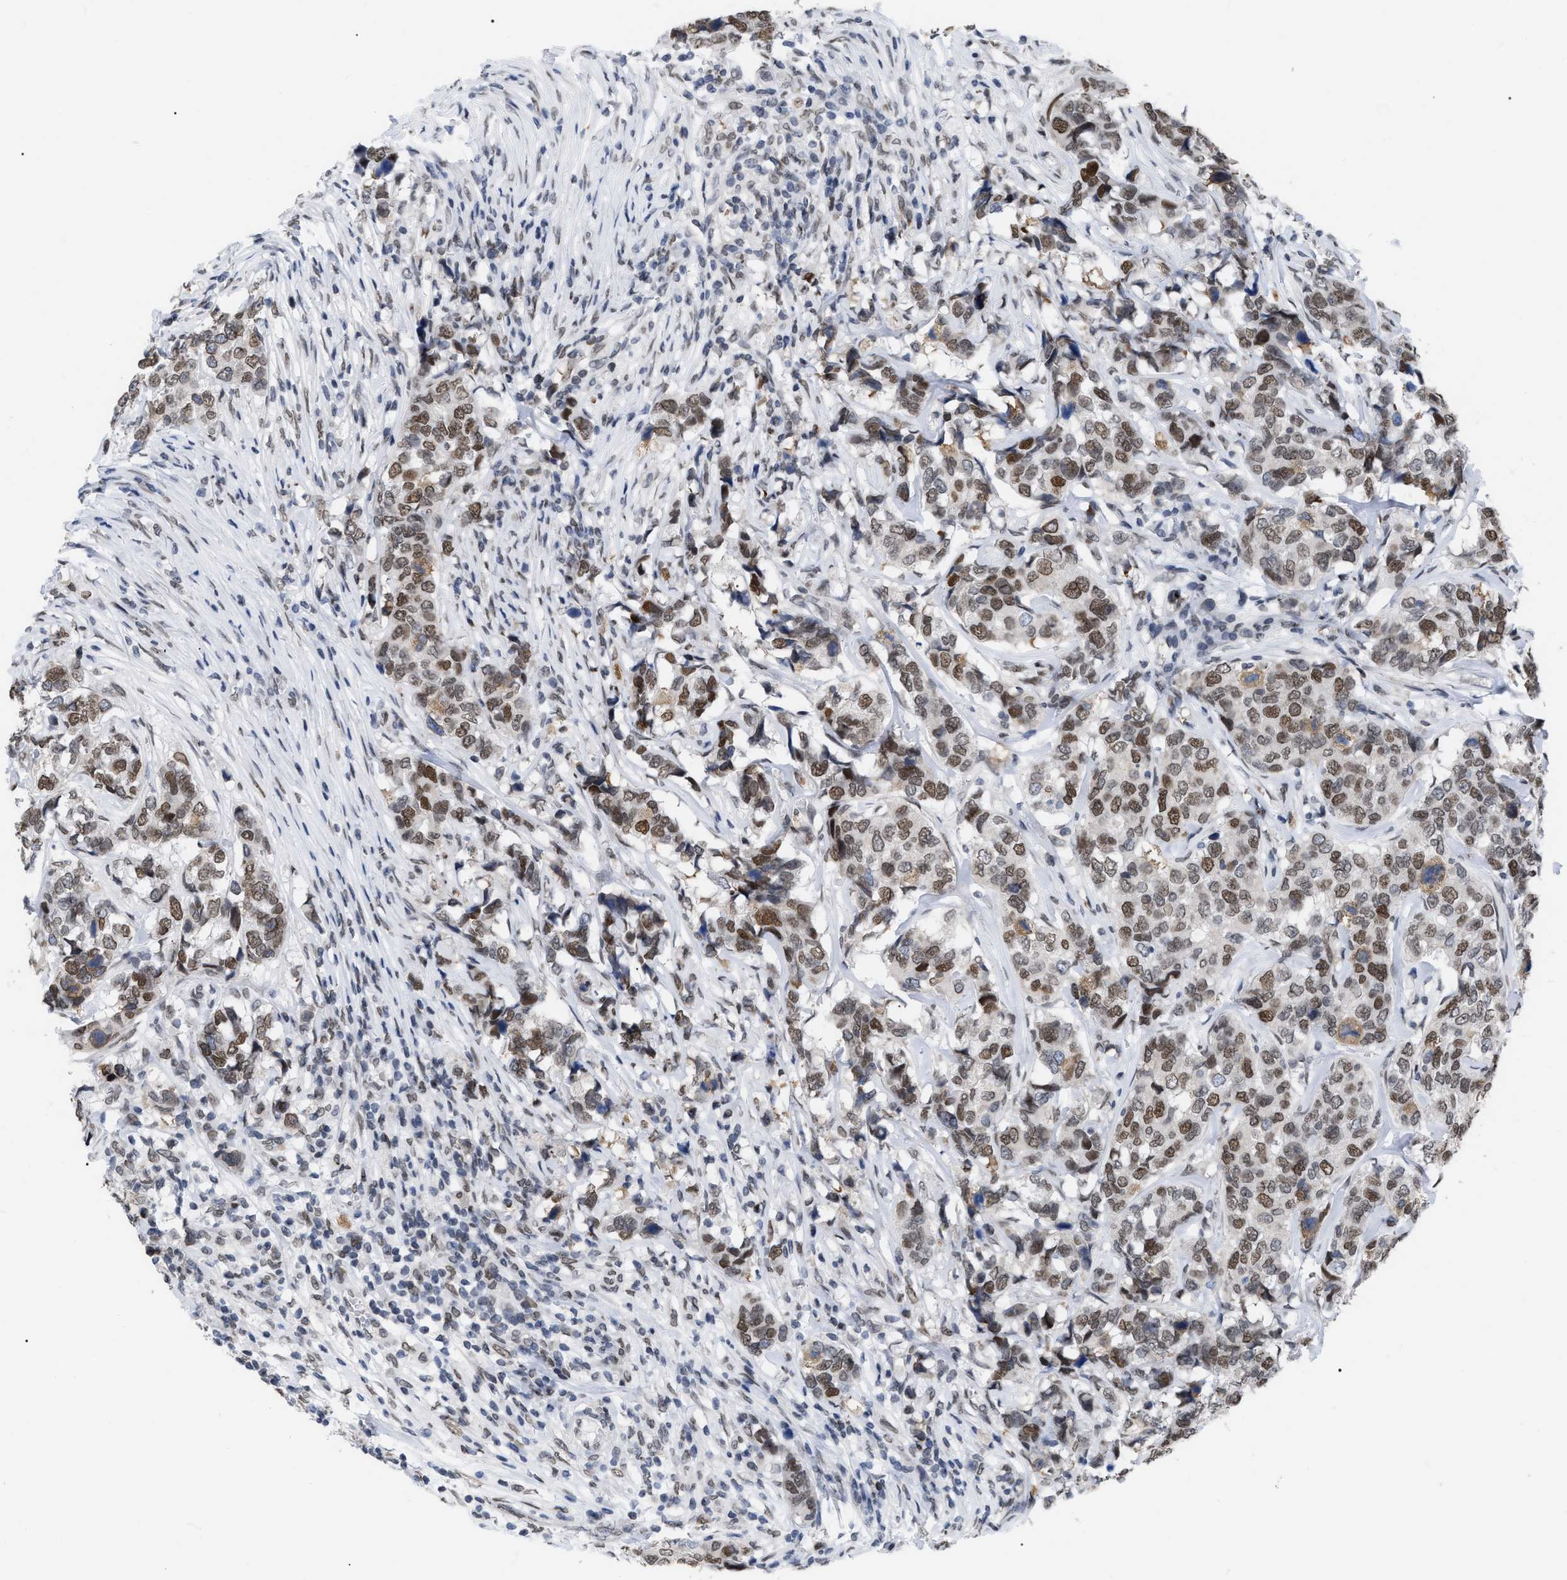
{"staining": {"intensity": "moderate", "quantity": ">75%", "location": "cytoplasmic/membranous,nuclear"}, "tissue": "breast cancer", "cell_type": "Tumor cells", "image_type": "cancer", "snomed": [{"axis": "morphology", "description": "Lobular carcinoma"}, {"axis": "topography", "description": "Breast"}], "caption": "IHC of breast lobular carcinoma displays medium levels of moderate cytoplasmic/membranous and nuclear expression in about >75% of tumor cells. Using DAB (brown) and hematoxylin (blue) stains, captured at high magnification using brightfield microscopy.", "gene": "TPR", "patient": {"sex": "female", "age": 59}}